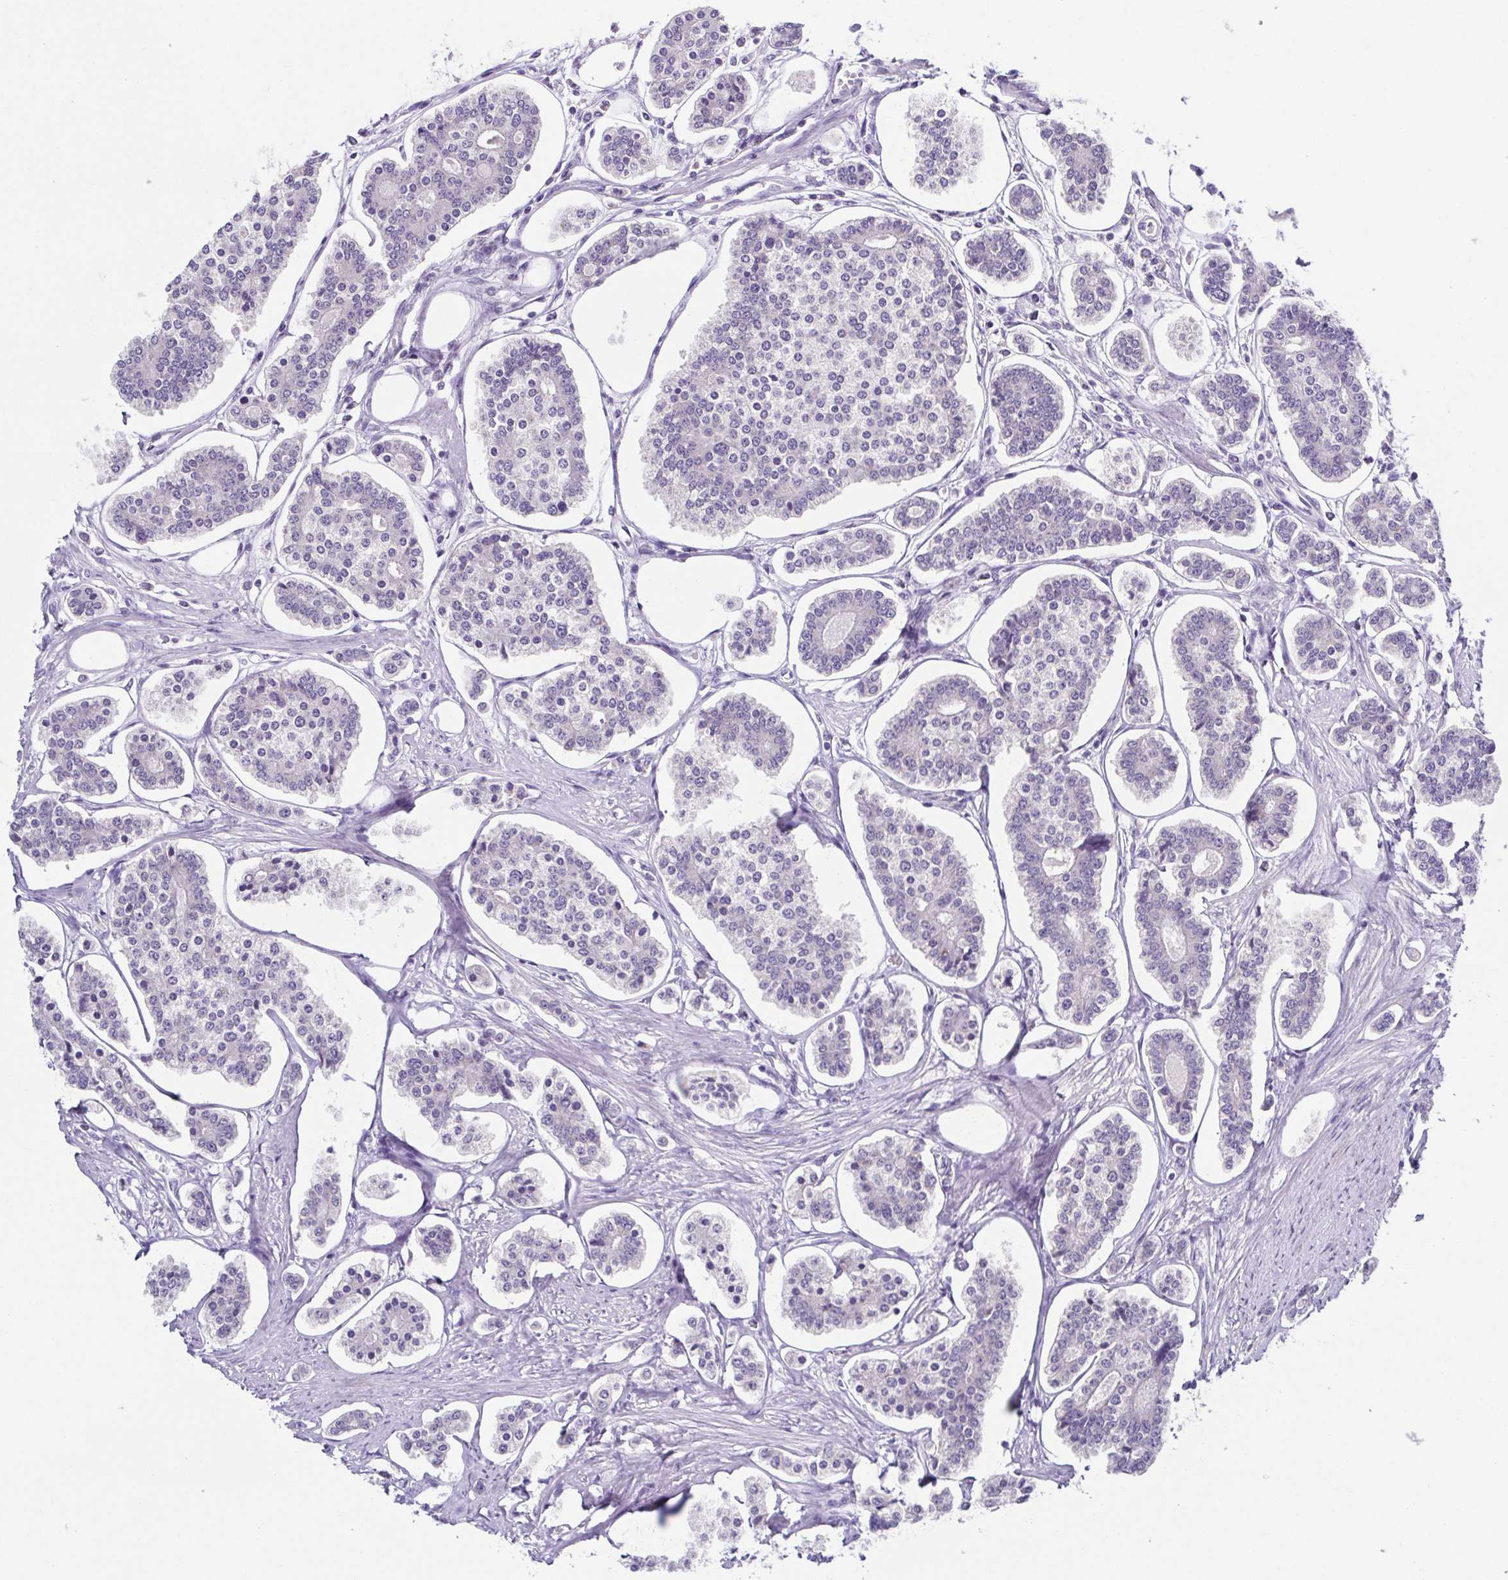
{"staining": {"intensity": "negative", "quantity": "none", "location": "none"}, "tissue": "carcinoid", "cell_type": "Tumor cells", "image_type": "cancer", "snomed": [{"axis": "morphology", "description": "Carcinoid, malignant, NOS"}, {"axis": "topography", "description": "Small intestine"}], "caption": "A histopathology image of carcinoid stained for a protein demonstrates no brown staining in tumor cells.", "gene": "RDH11", "patient": {"sex": "female", "age": 65}}